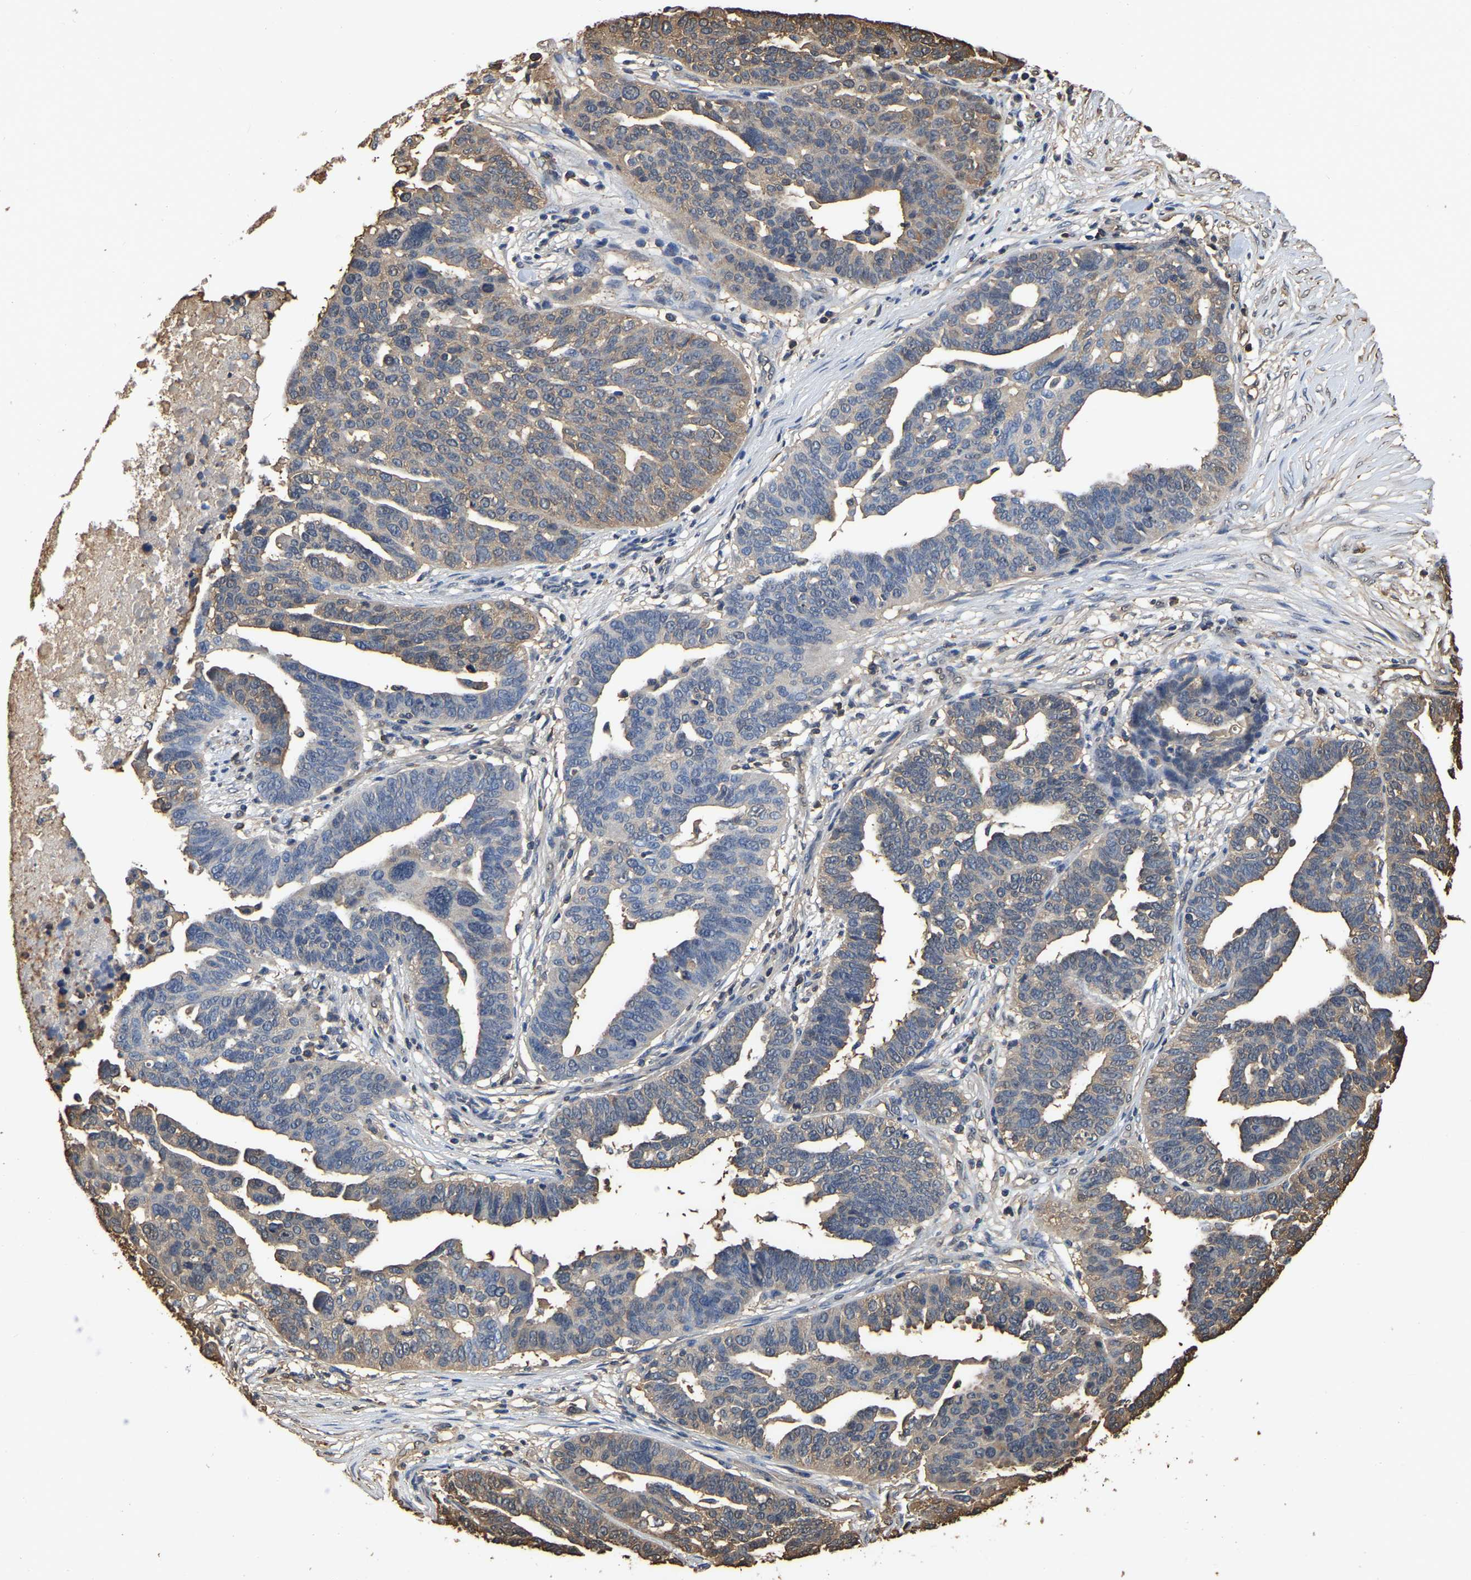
{"staining": {"intensity": "weak", "quantity": "<25%", "location": "cytoplasmic/membranous"}, "tissue": "ovarian cancer", "cell_type": "Tumor cells", "image_type": "cancer", "snomed": [{"axis": "morphology", "description": "Cystadenocarcinoma, serous, NOS"}, {"axis": "topography", "description": "Ovary"}], "caption": "IHC histopathology image of human ovarian cancer (serous cystadenocarcinoma) stained for a protein (brown), which reveals no expression in tumor cells.", "gene": "LDHB", "patient": {"sex": "female", "age": 59}}